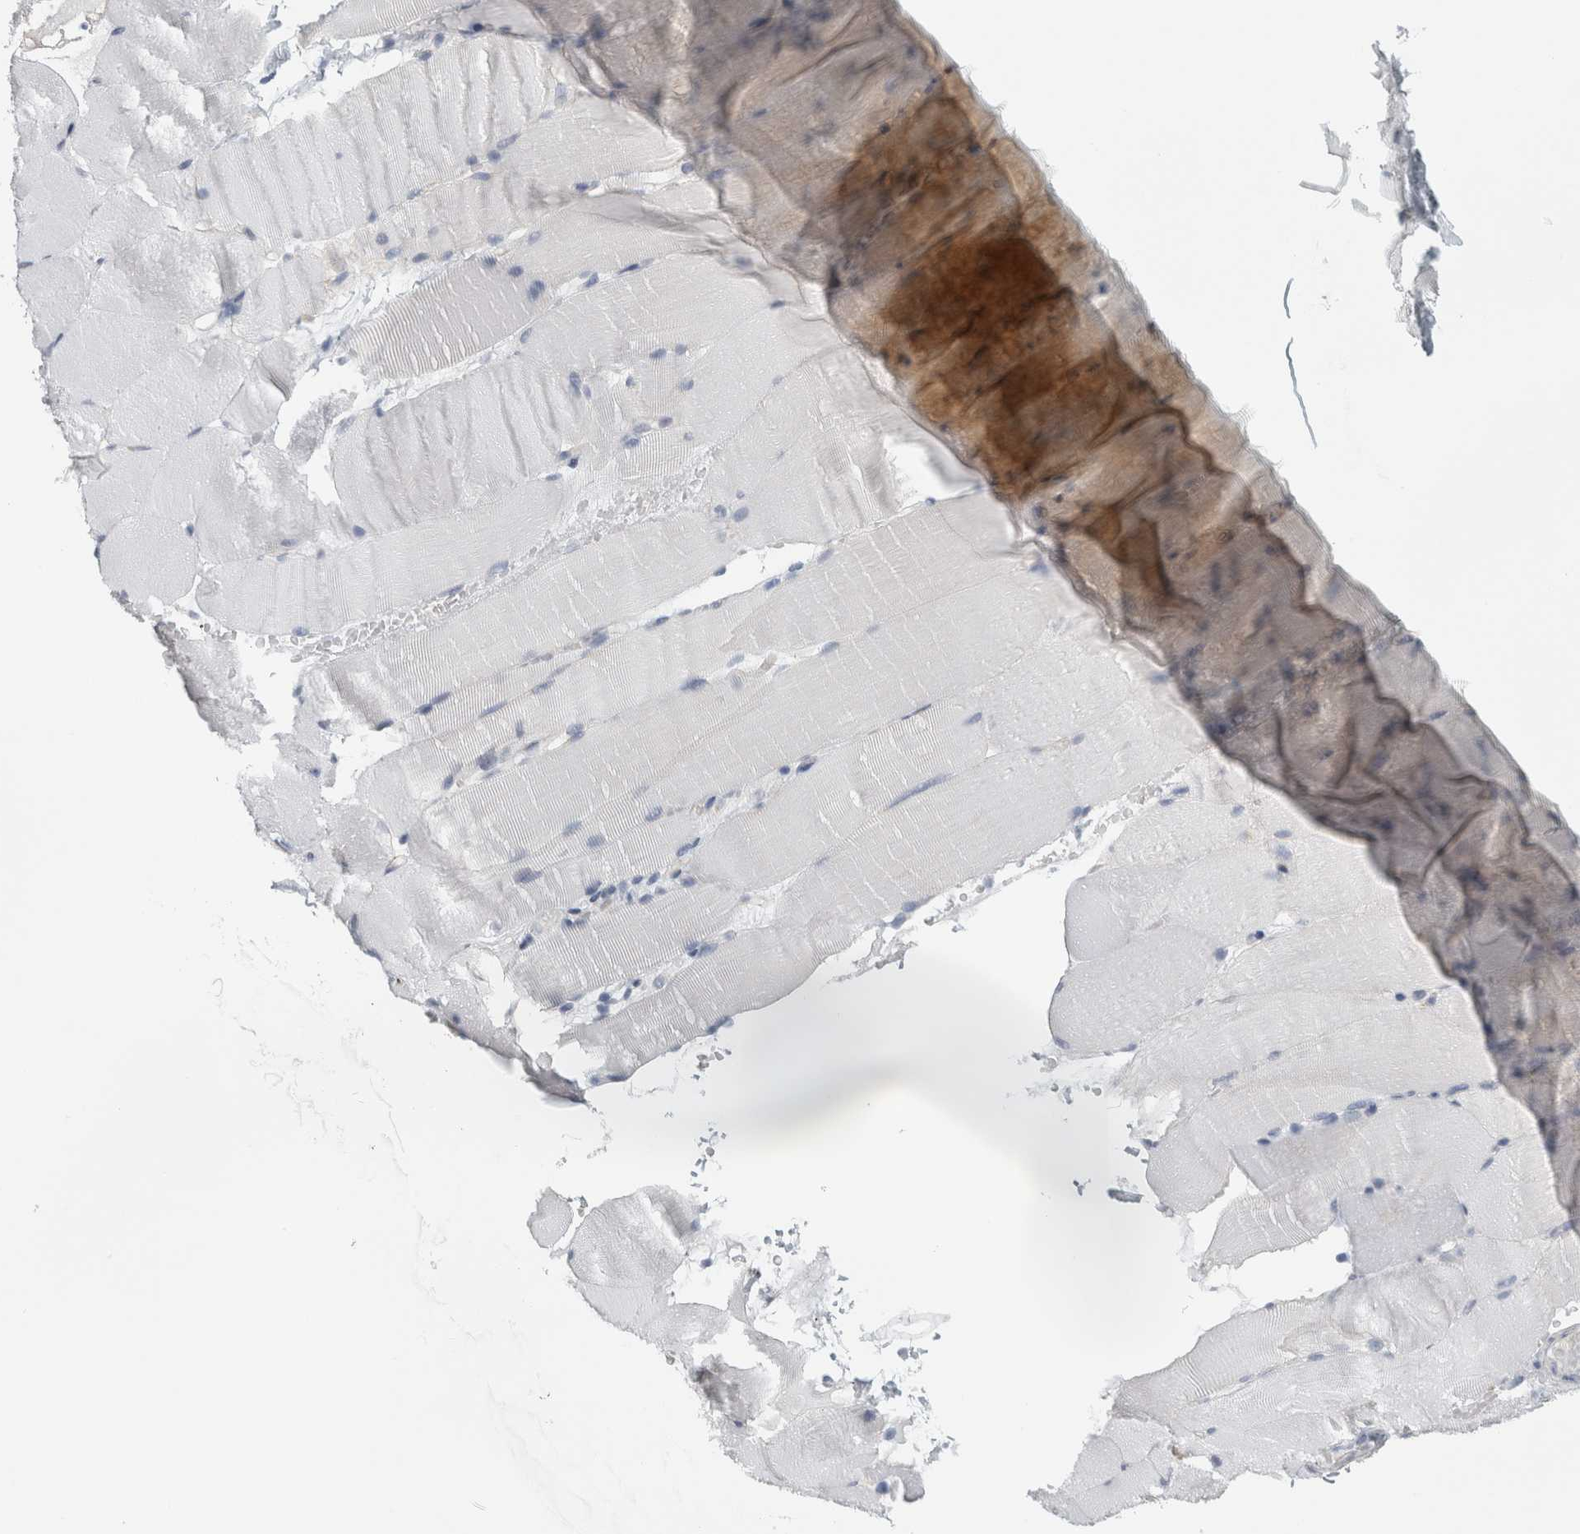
{"staining": {"intensity": "negative", "quantity": "none", "location": "none"}, "tissue": "skeletal muscle", "cell_type": "Myocytes", "image_type": "normal", "snomed": [{"axis": "morphology", "description": "Normal tissue, NOS"}, {"axis": "topography", "description": "Skeletal muscle"}, {"axis": "topography", "description": "Parathyroid gland"}], "caption": "The micrograph shows no staining of myocytes in normal skeletal muscle.", "gene": "B3GNT3", "patient": {"sex": "female", "age": 37}}